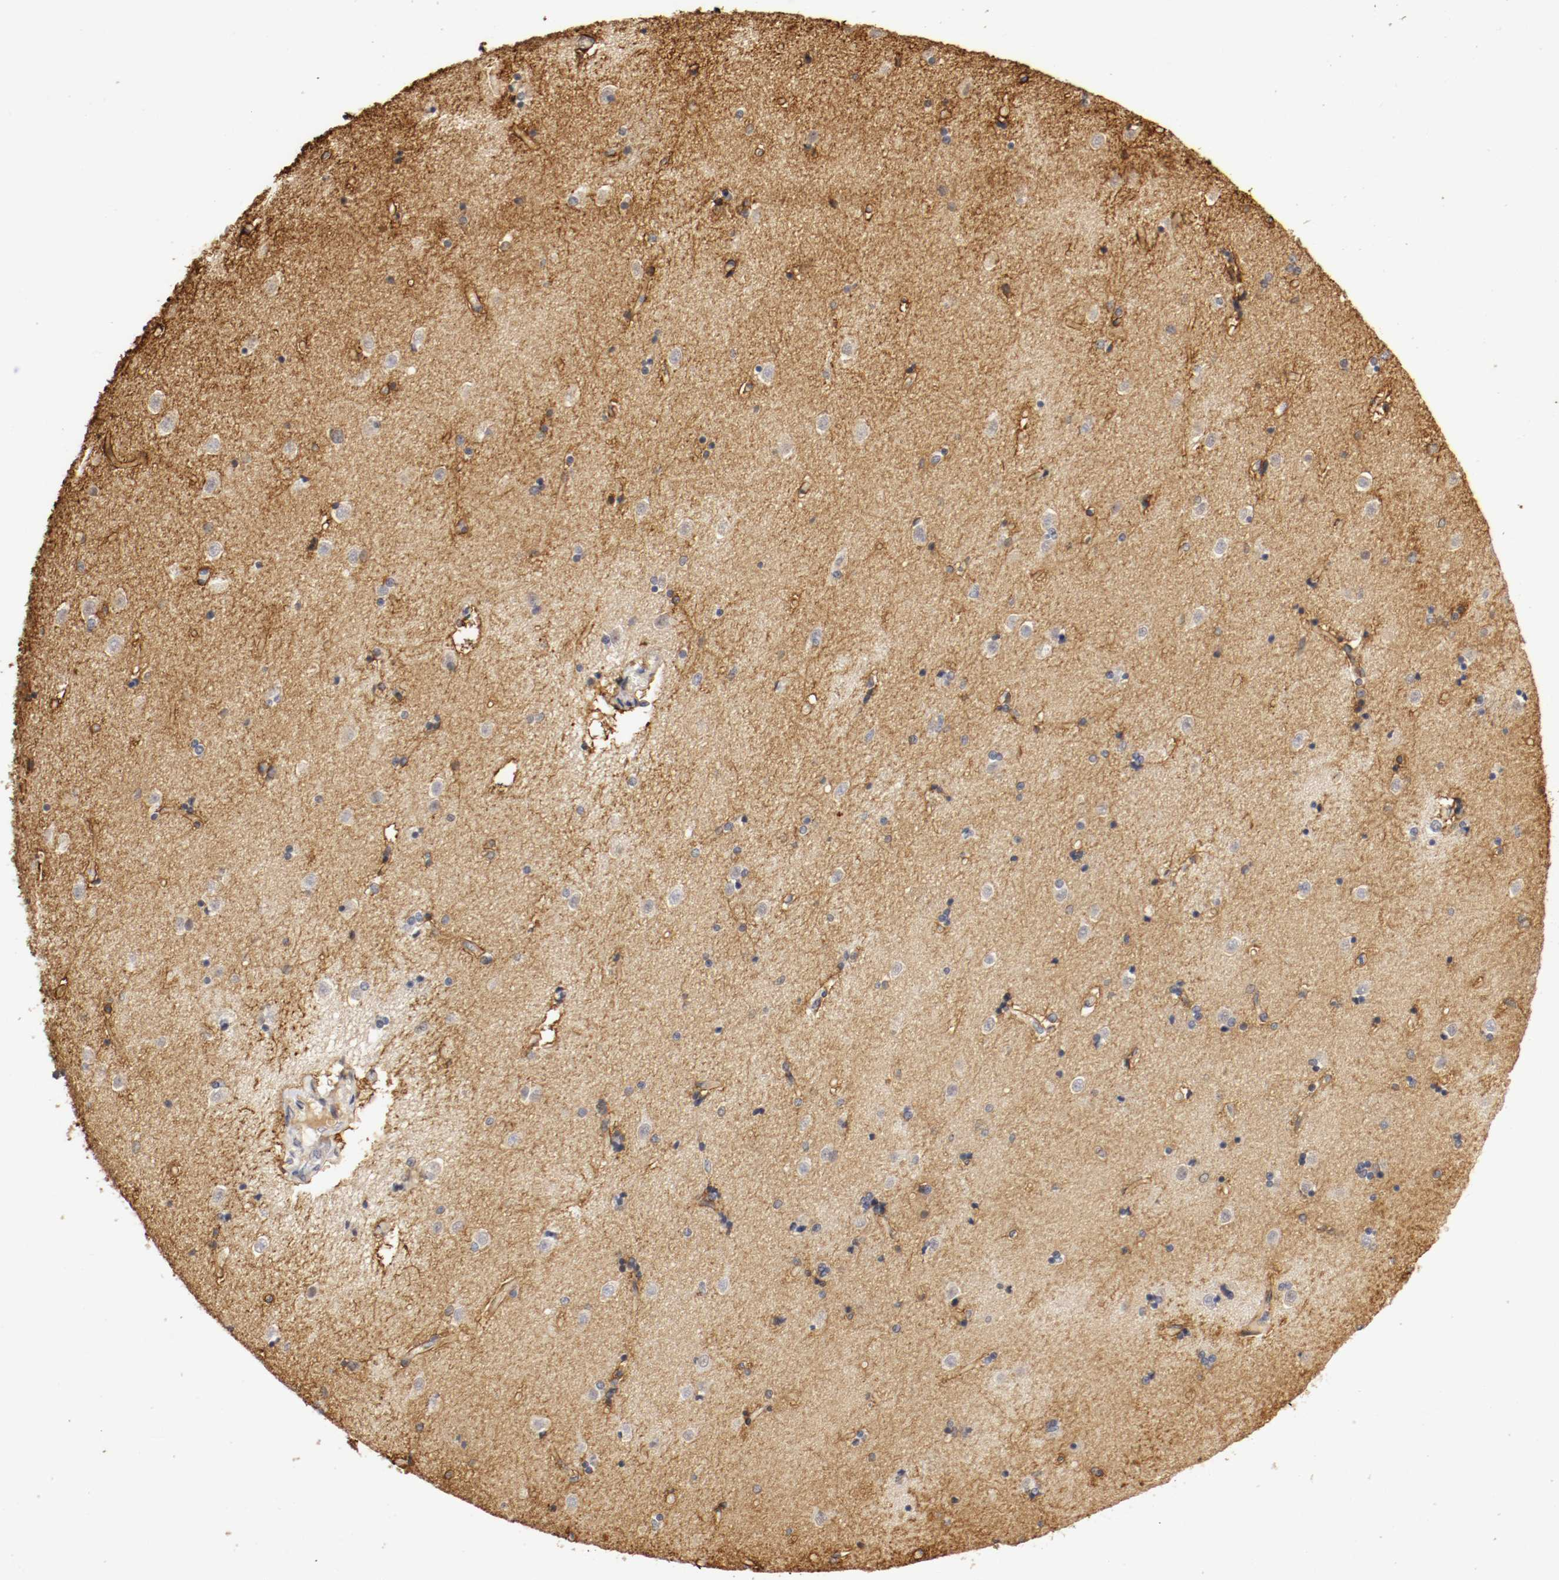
{"staining": {"intensity": "moderate", "quantity": "<25%", "location": "cytoplasmic/membranous"}, "tissue": "caudate", "cell_type": "Glial cells", "image_type": "normal", "snomed": [{"axis": "morphology", "description": "Normal tissue, NOS"}, {"axis": "topography", "description": "Lateral ventricle wall"}], "caption": "Protein expression by IHC displays moderate cytoplasmic/membranous positivity in approximately <25% of glial cells in normal caudate. (DAB IHC with brightfield microscopy, high magnification).", "gene": "TNFRSF1B", "patient": {"sex": "female", "age": 54}}